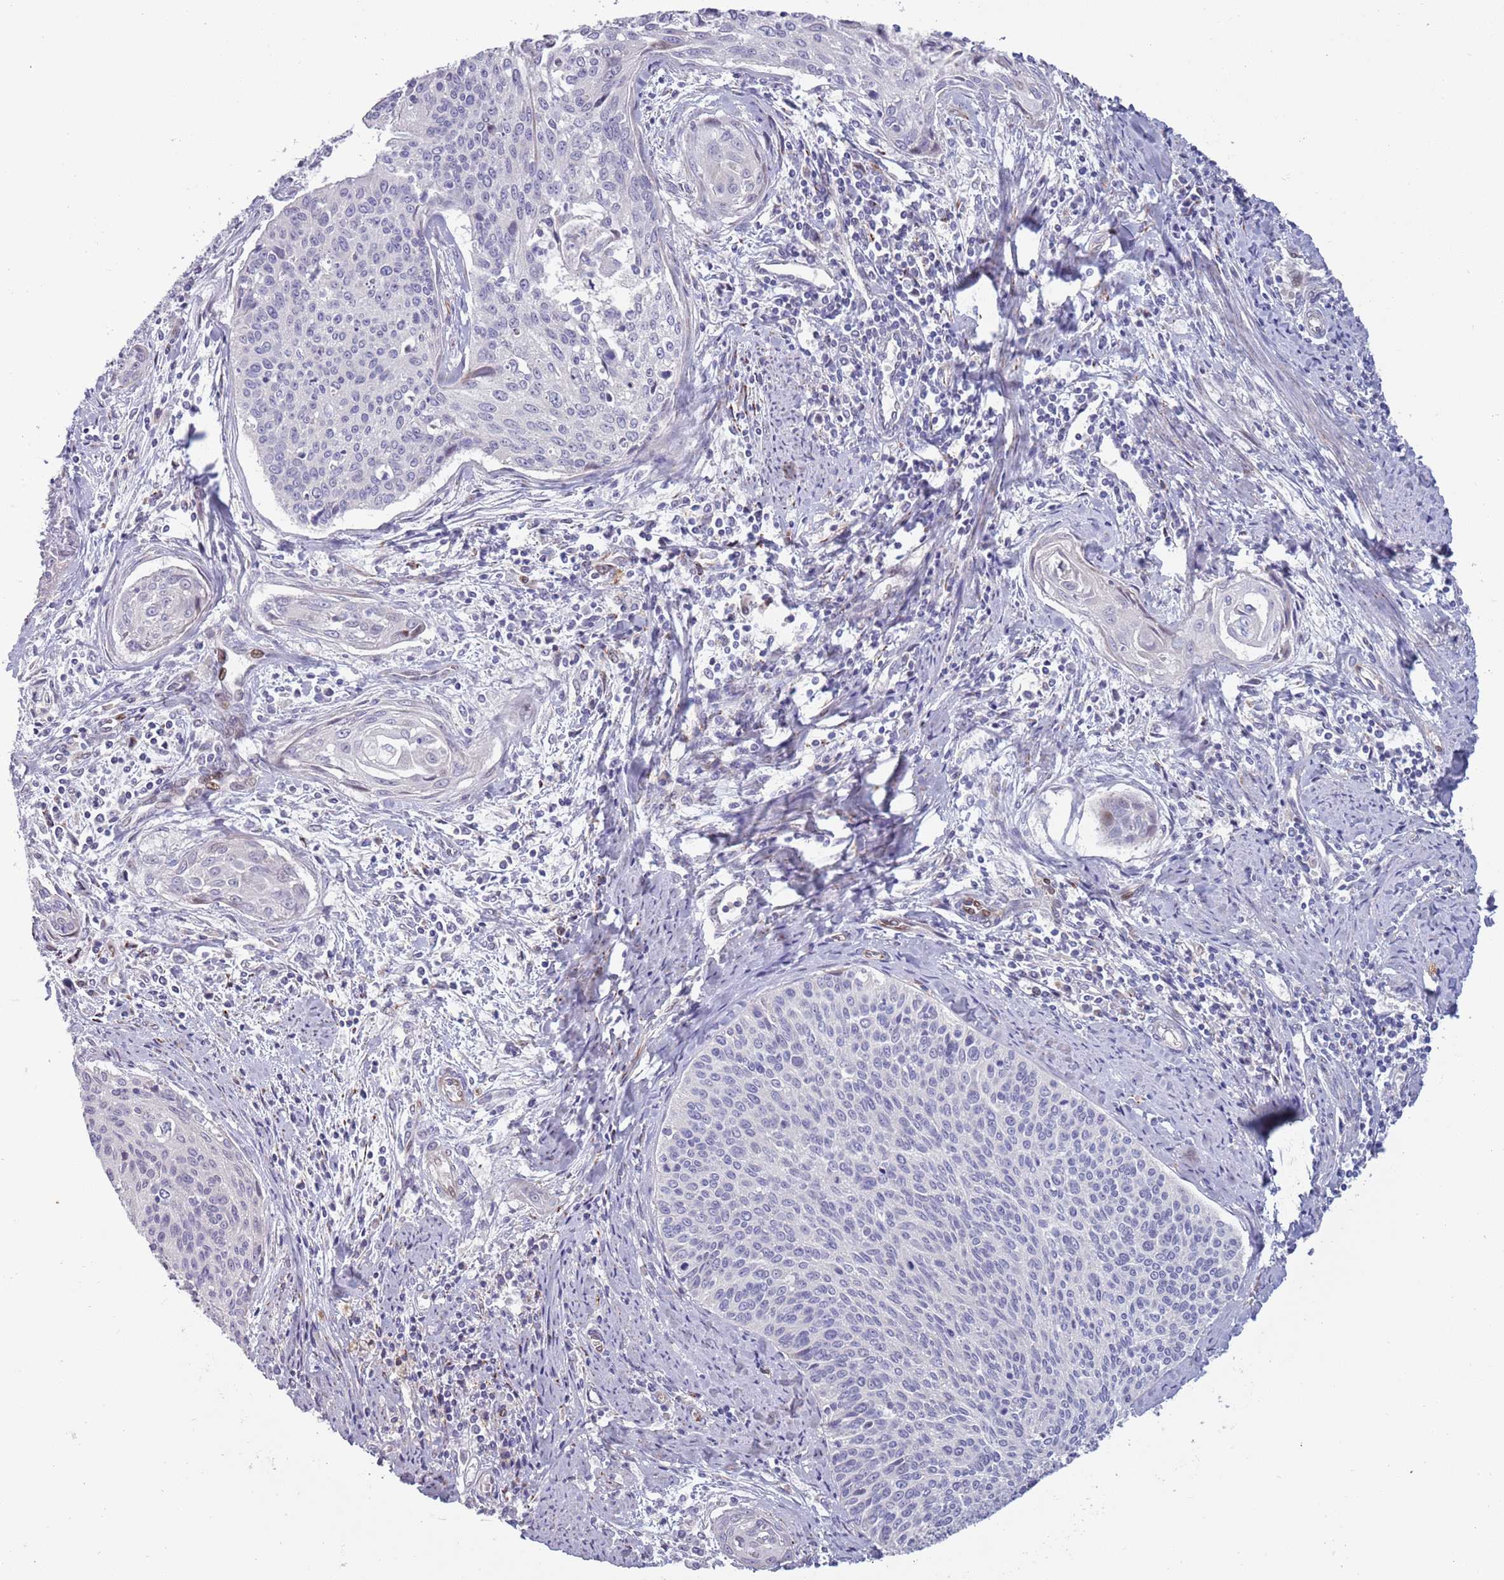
{"staining": {"intensity": "negative", "quantity": "none", "location": "none"}, "tissue": "cervical cancer", "cell_type": "Tumor cells", "image_type": "cancer", "snomed": [{"axis": "morphology", "description": "Squamous cell carcinoma, NOS"}, {"axis": "topography", "description": "Cervix"}], "caption": "This is an immunohistochemistry (IHC) histopathology image of human squamous cell carcinoma (cervical). There is no expression in tumor cells.", "gene": "TYW1", "patient": {"sex": "female", "age": 55}}